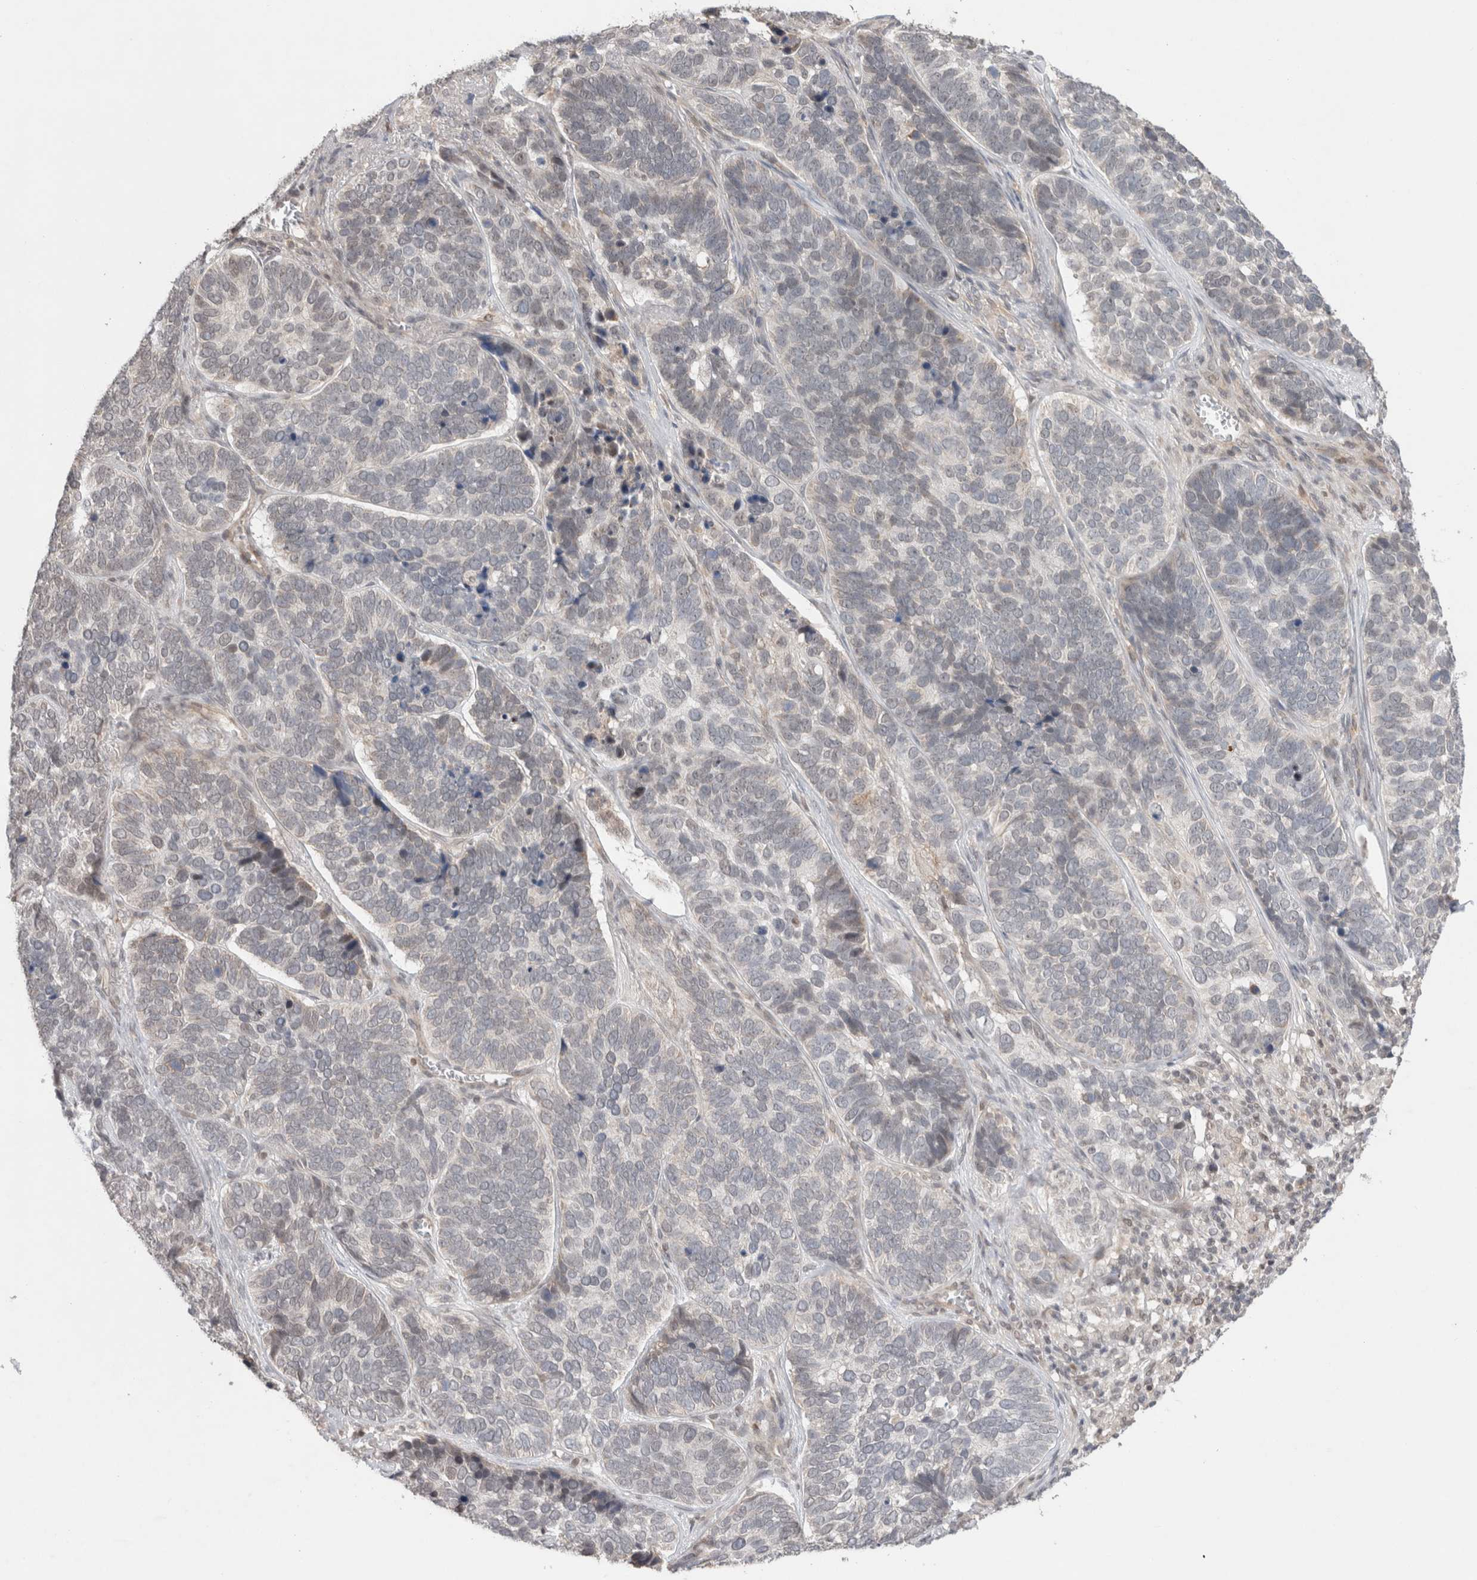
{"staining": {"intensity": "negative", "quantity": "none", "location": "none"}, "tissue": "skin cancer", "cell_type": "Tumor cells", "image_type": "cancer", "snomed": [{"axis": "morphology", "description": "Basal cell carcinoma"}, {"axis": "topography", "description": "Skin"}], "caption": "A histopathology image of human skin cancer (basal cell carcinoma) is negative for staining in tumor cells.", "gene": "SYDE2", "patient": {"sex": "male", "age": 62}}